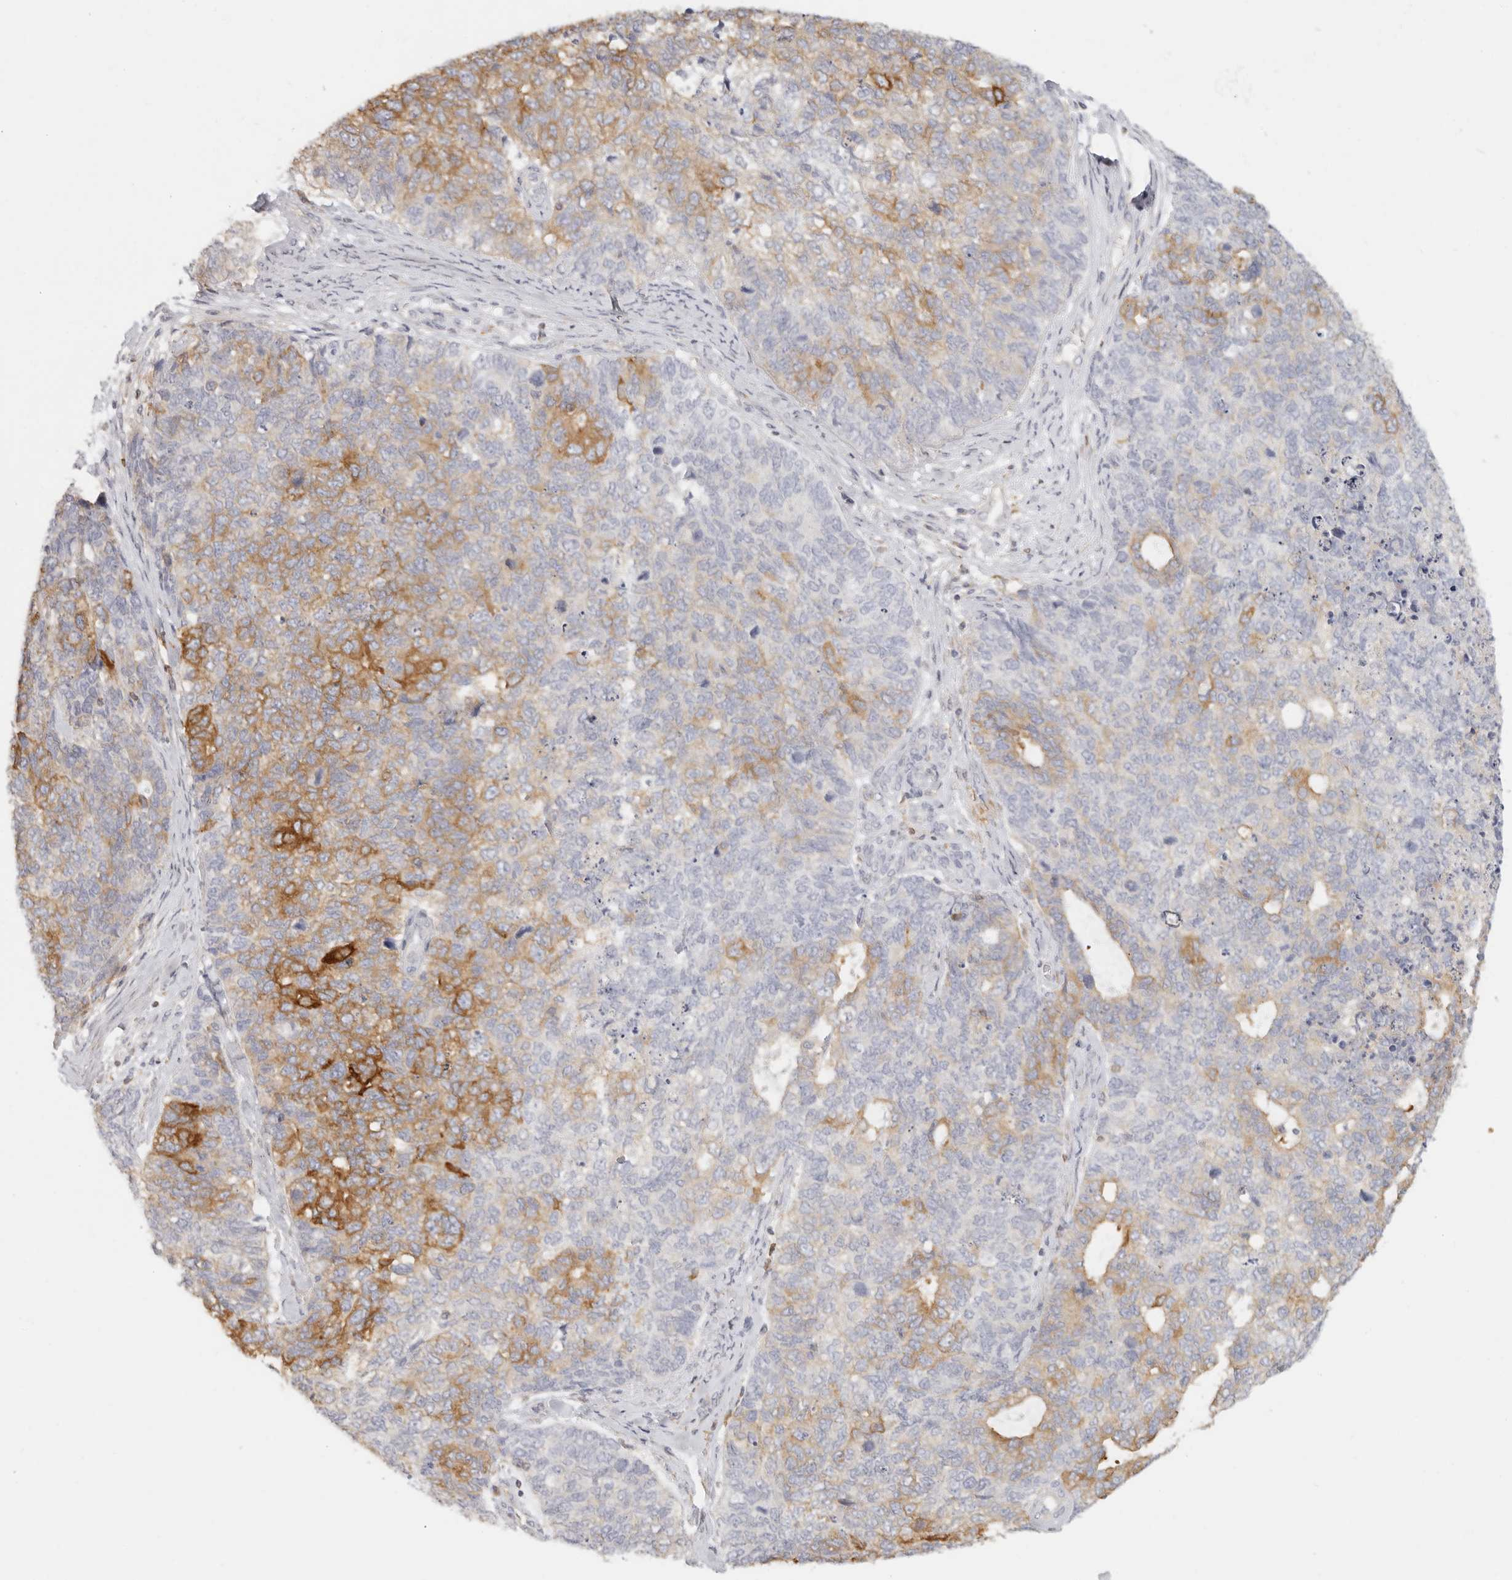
{"staining": {"intensity": "moderate", "quantity": "25%-75%", "location": "cytoplasmic/membranous"}, "tissue": "cervical cancer", "cell_type": "Tumor cells", "image_type": "cancer", "snomed": [{"axis": "morphology", "description": "Squamous cell carcinoma, NOS"}, {"axis": "topography", "description": "Cervix"}], "caption": "The histopathology image exhibits staining of cervical squamous cell carcinoma, revealing moderate cytoplasmic/membranous protein expression (brown color) within tumor cells.", "gene": "NIBAN1", "patient": {"sex": "female", "age": 63}}